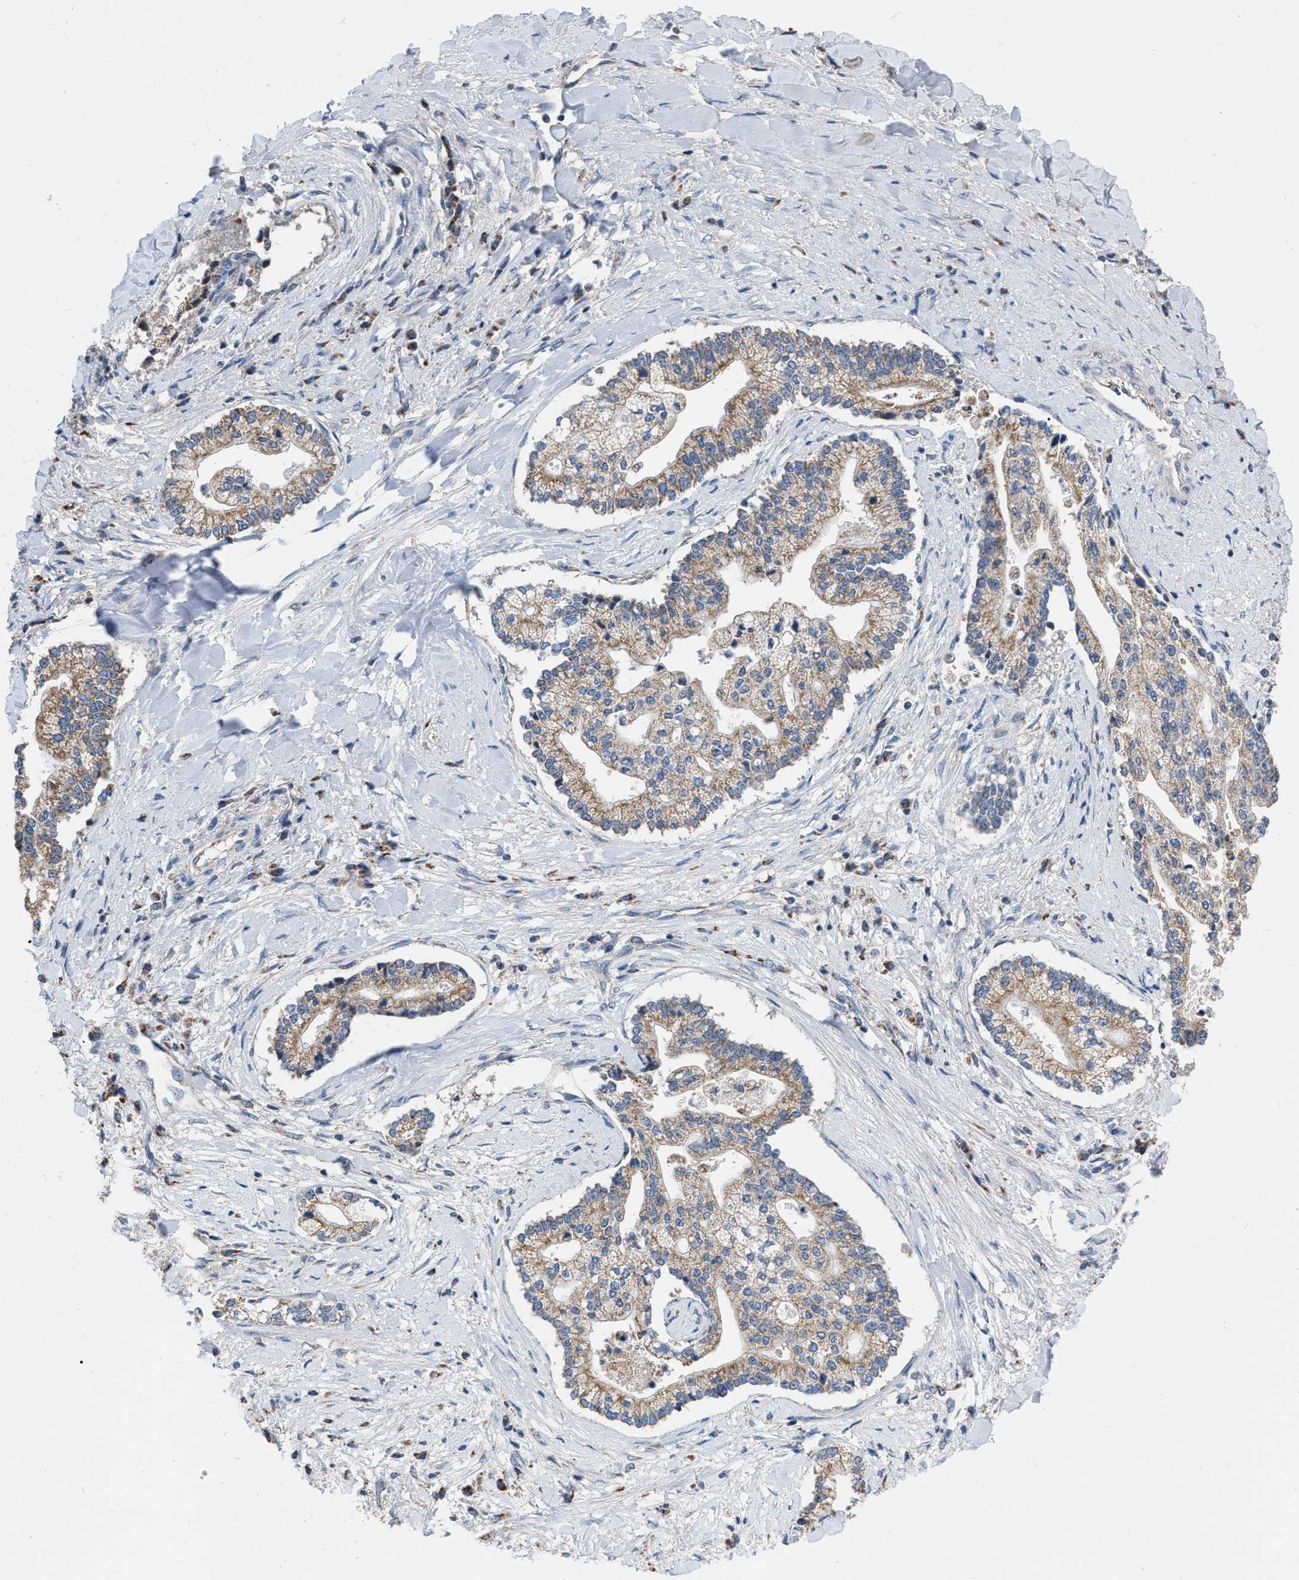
{"staining": {"intensity": "moderate", "quantity": ">75%", "location": "cytoplasmic/membranous"}, "tissue": "liver cancer", "cell_type": "Tumor cells", "image_type": "cancer", "snomed": [{"axis": "morphology", "description": "Cholangiocarcinoma"}, {"axis": "topography", "description": "Liver"}], "caption": "Immunohistochemistry of liver cancer exhibits medium levels of moderate cytoplasmic/membranous expression in approximately >75% of tumor cells. Using DAB (3,3'-diaminobenzidine) (brown) and hematoxylin (blue) stains, captured at high magnification using brightfield microscopy.", "gene": "DDX56", "patient": {"sex": "male", "age": 50}}